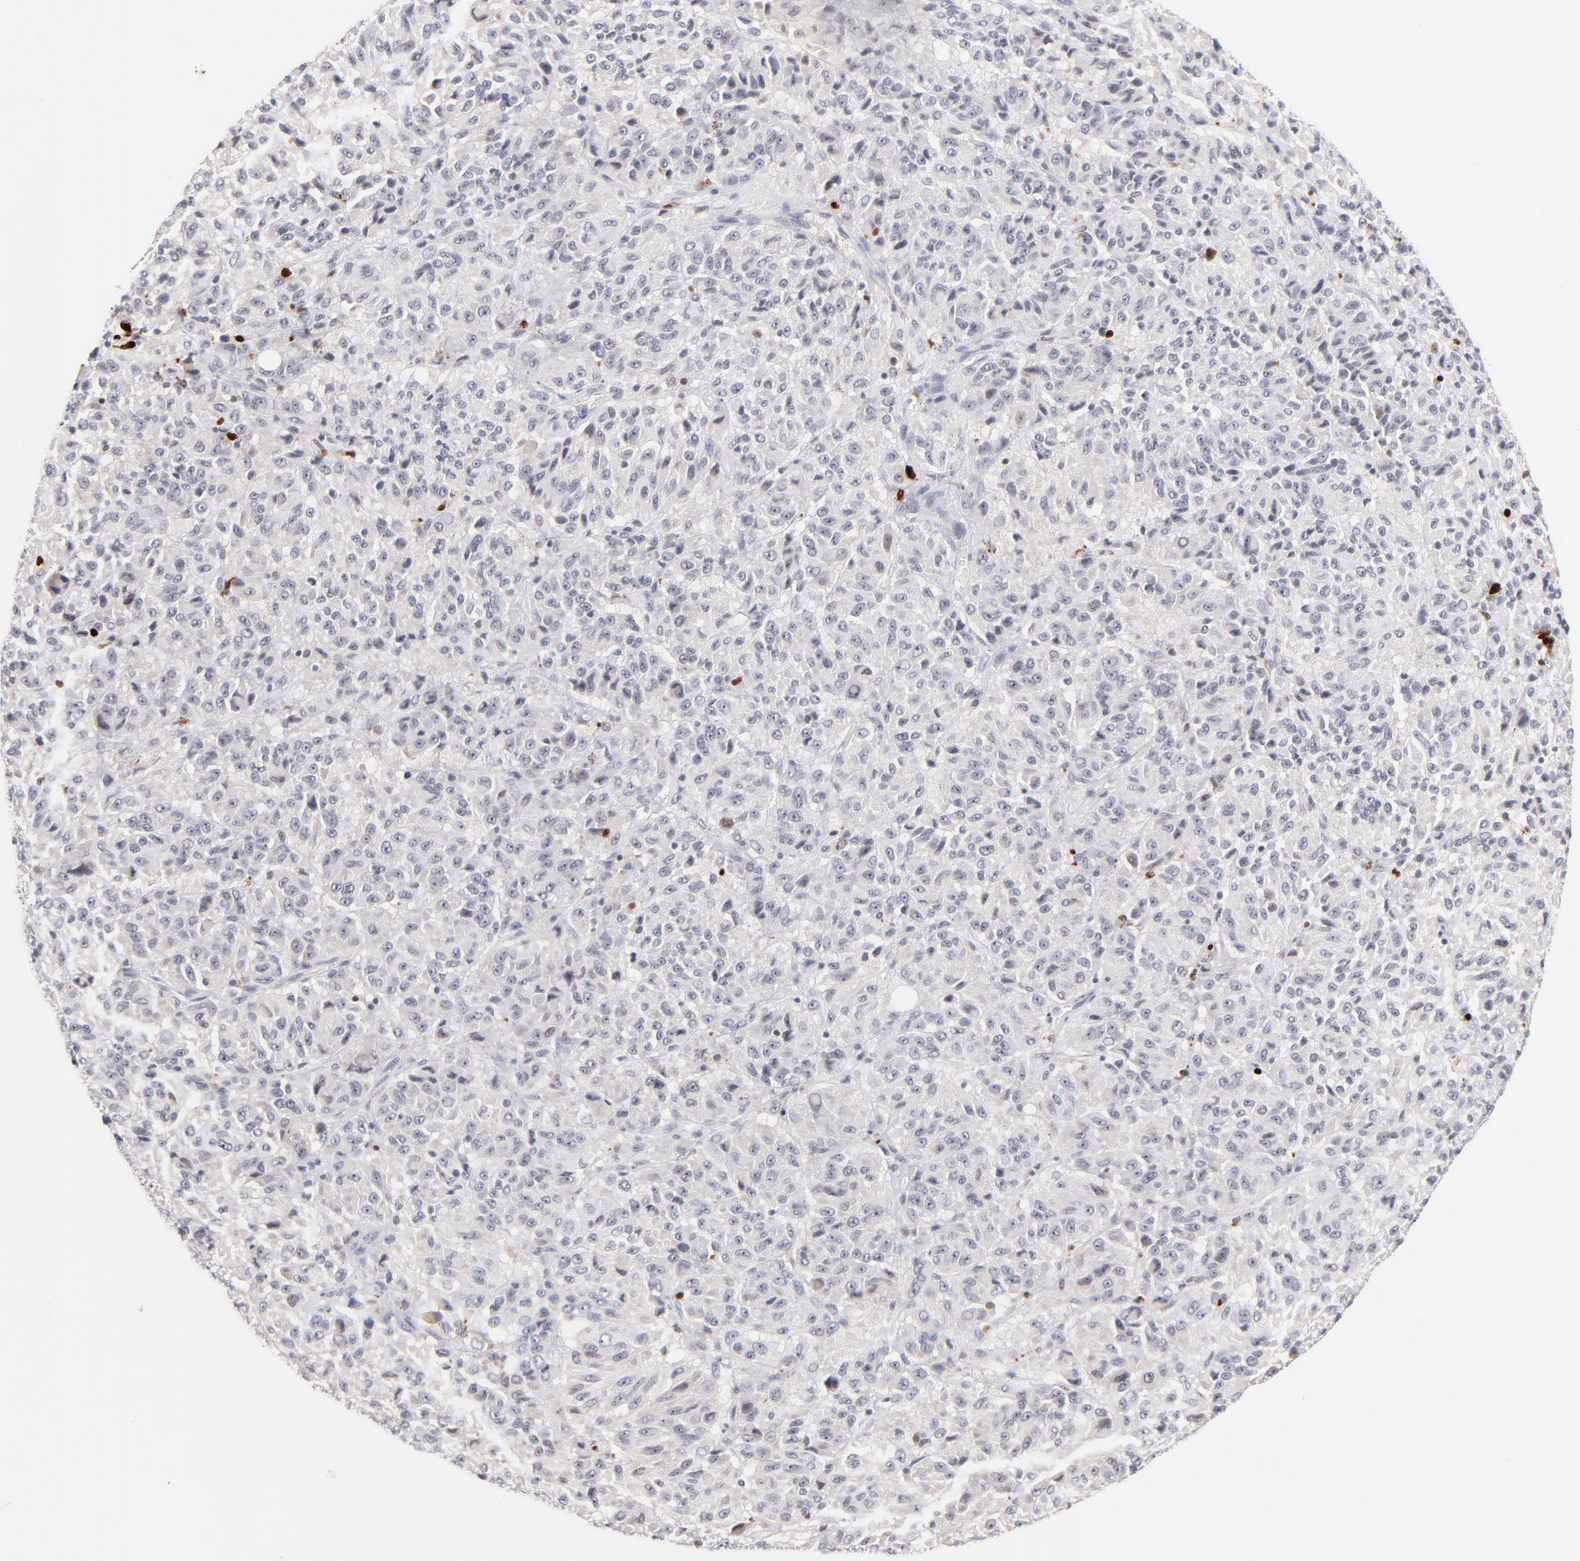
{"staining": {"intensity": "negative", "quantity": "none", "location": "none"}, "tissue": "melanoma", "cell_type": "Tumor cells", "image_type": "cancer", "snomed": [{"axis": "morphology", "description": "Malignant melanoma, Metastatic site"}, {"axis": "topography", "description": "Lung"}], "caption": "The histopathology image displays no significant positivity in tumor cells of melanoma.", "gene": "PARP1", "patient": {"sex": "male", "age": 64}}